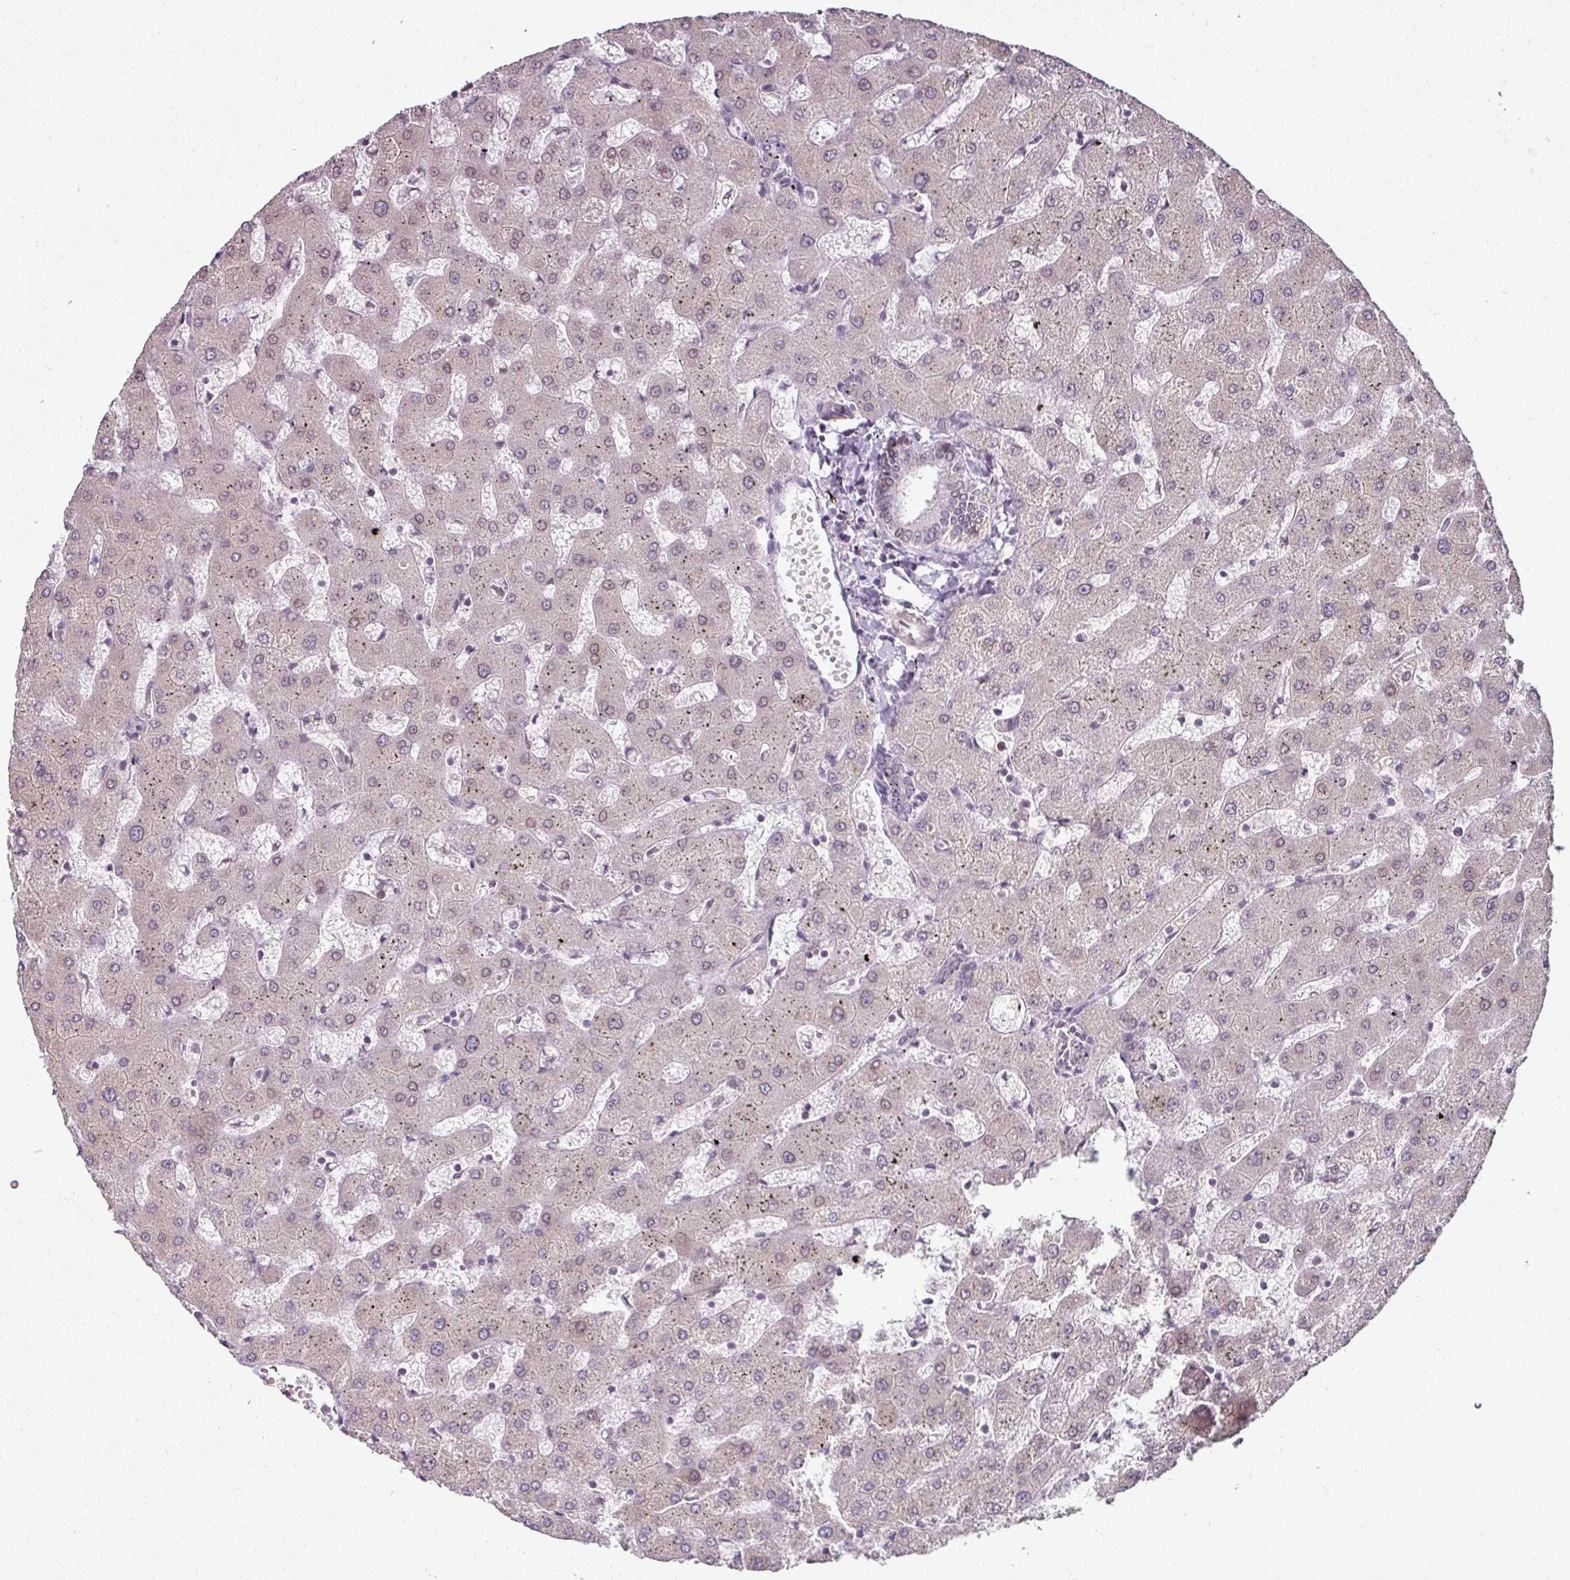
{"staining": {"intensity": "weak", "quantity": "<25%", "location": "cytoplasmic/membranous,nuclear"}, "tissue": "liver", "cell_type": "Cholangiocytes", "image_type": "normal", "snomed": [{"axis": "morphology", "description": "Normal tissue, NOS"}, {"axis": "topography", "description": "Liver"}], "caption": "This is a micrograph of IHC staining of benign liver, which shows no staining in cholangiocytes.", "gene": "RANGAP1", "patient": {"sex": "female", "age": 63}}